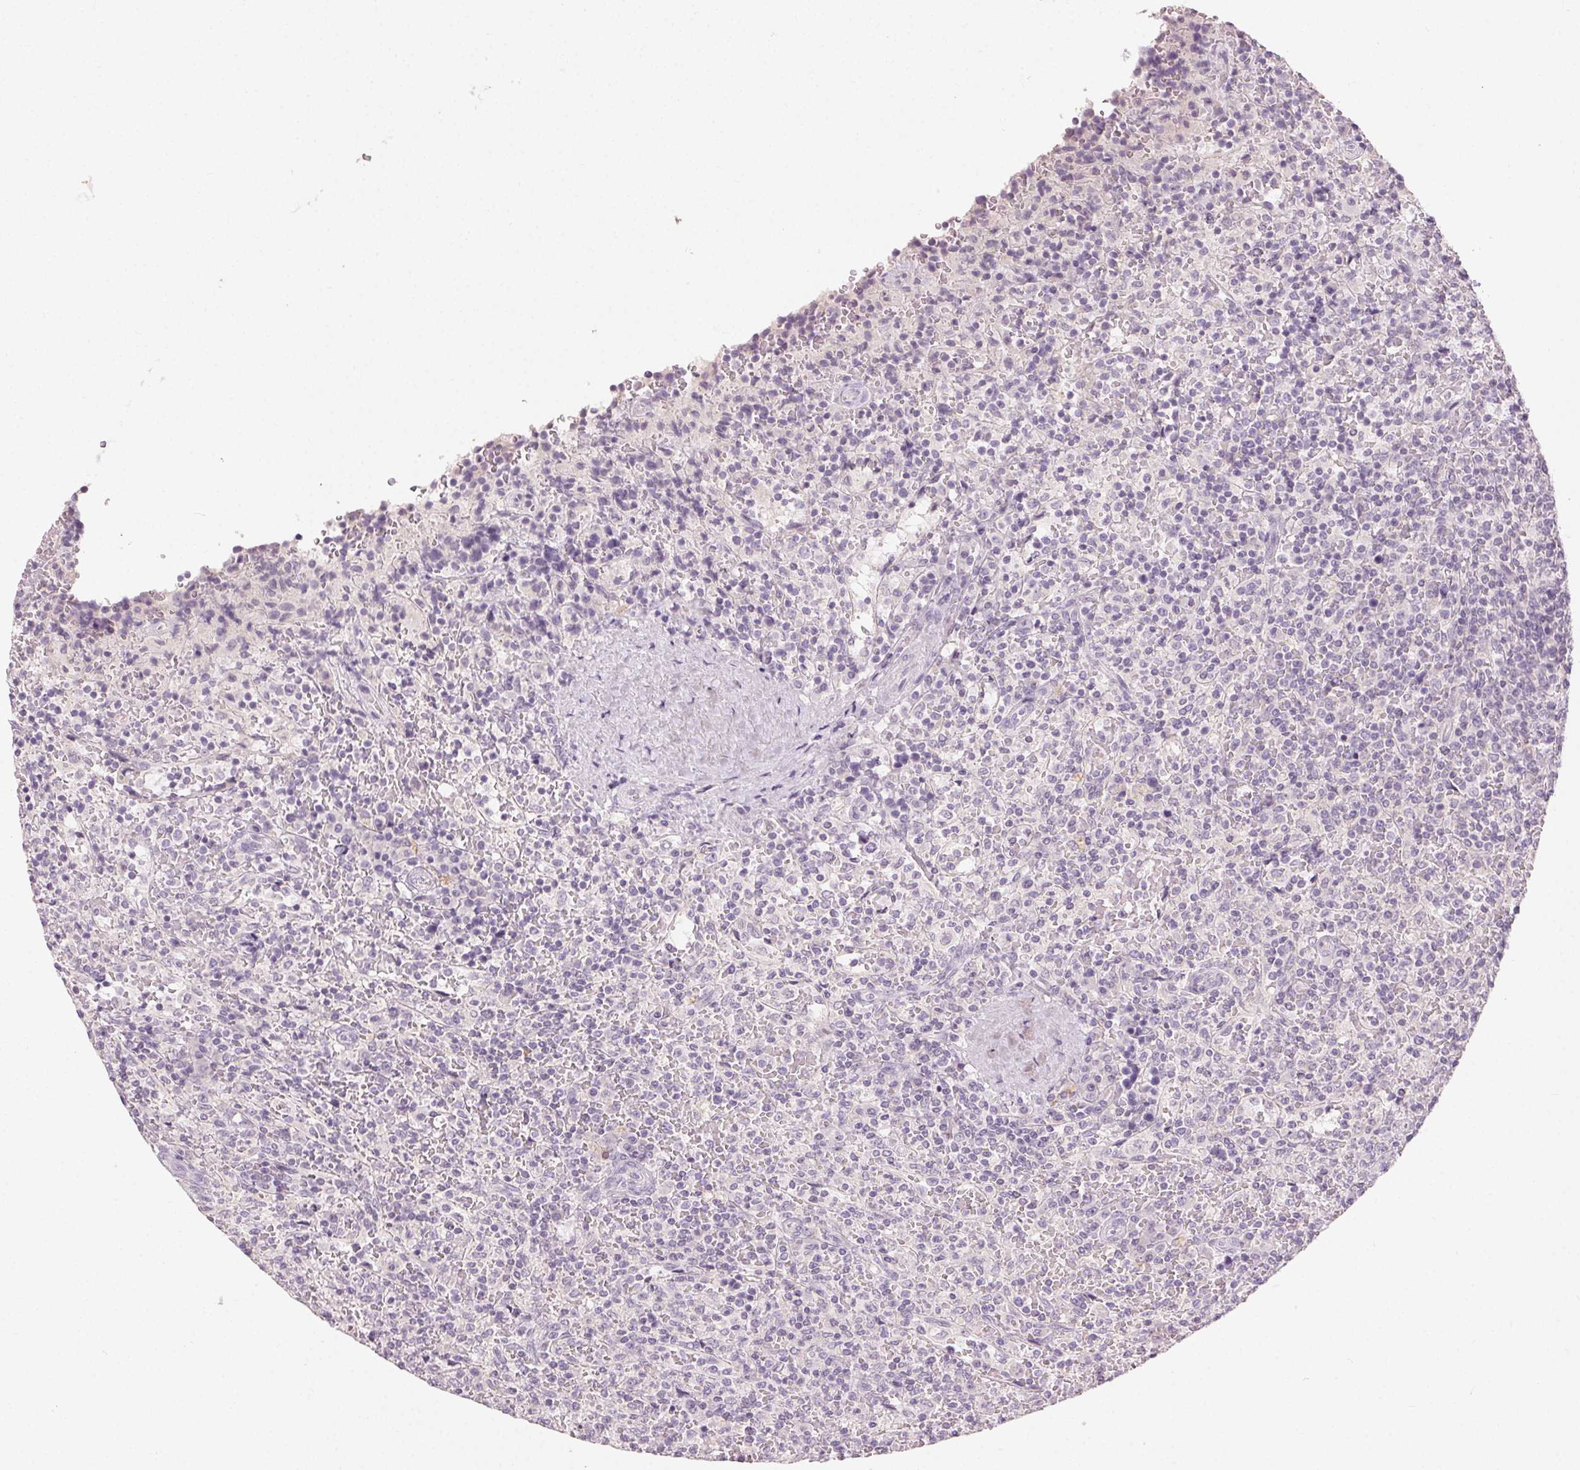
{"staining": {"intensity": "negative", "quantity": "none", "location": "none"}, "tissue": "lymphoma", "cell_type": "Tumor cells", "image_type": "cancer", "snomed": [{"axis": "morphology", "description": "Malignant lymphoma, non-Hodgkin's type, Low grade"}, {"axis": "topography", "description": "Spleen"}], "caption": "DAB immunohistochemical staining of lymphoma shows no significant staining in tumor cells.", "gene": "CLTRN", "patient": {"sex": "male", "age": 62}}